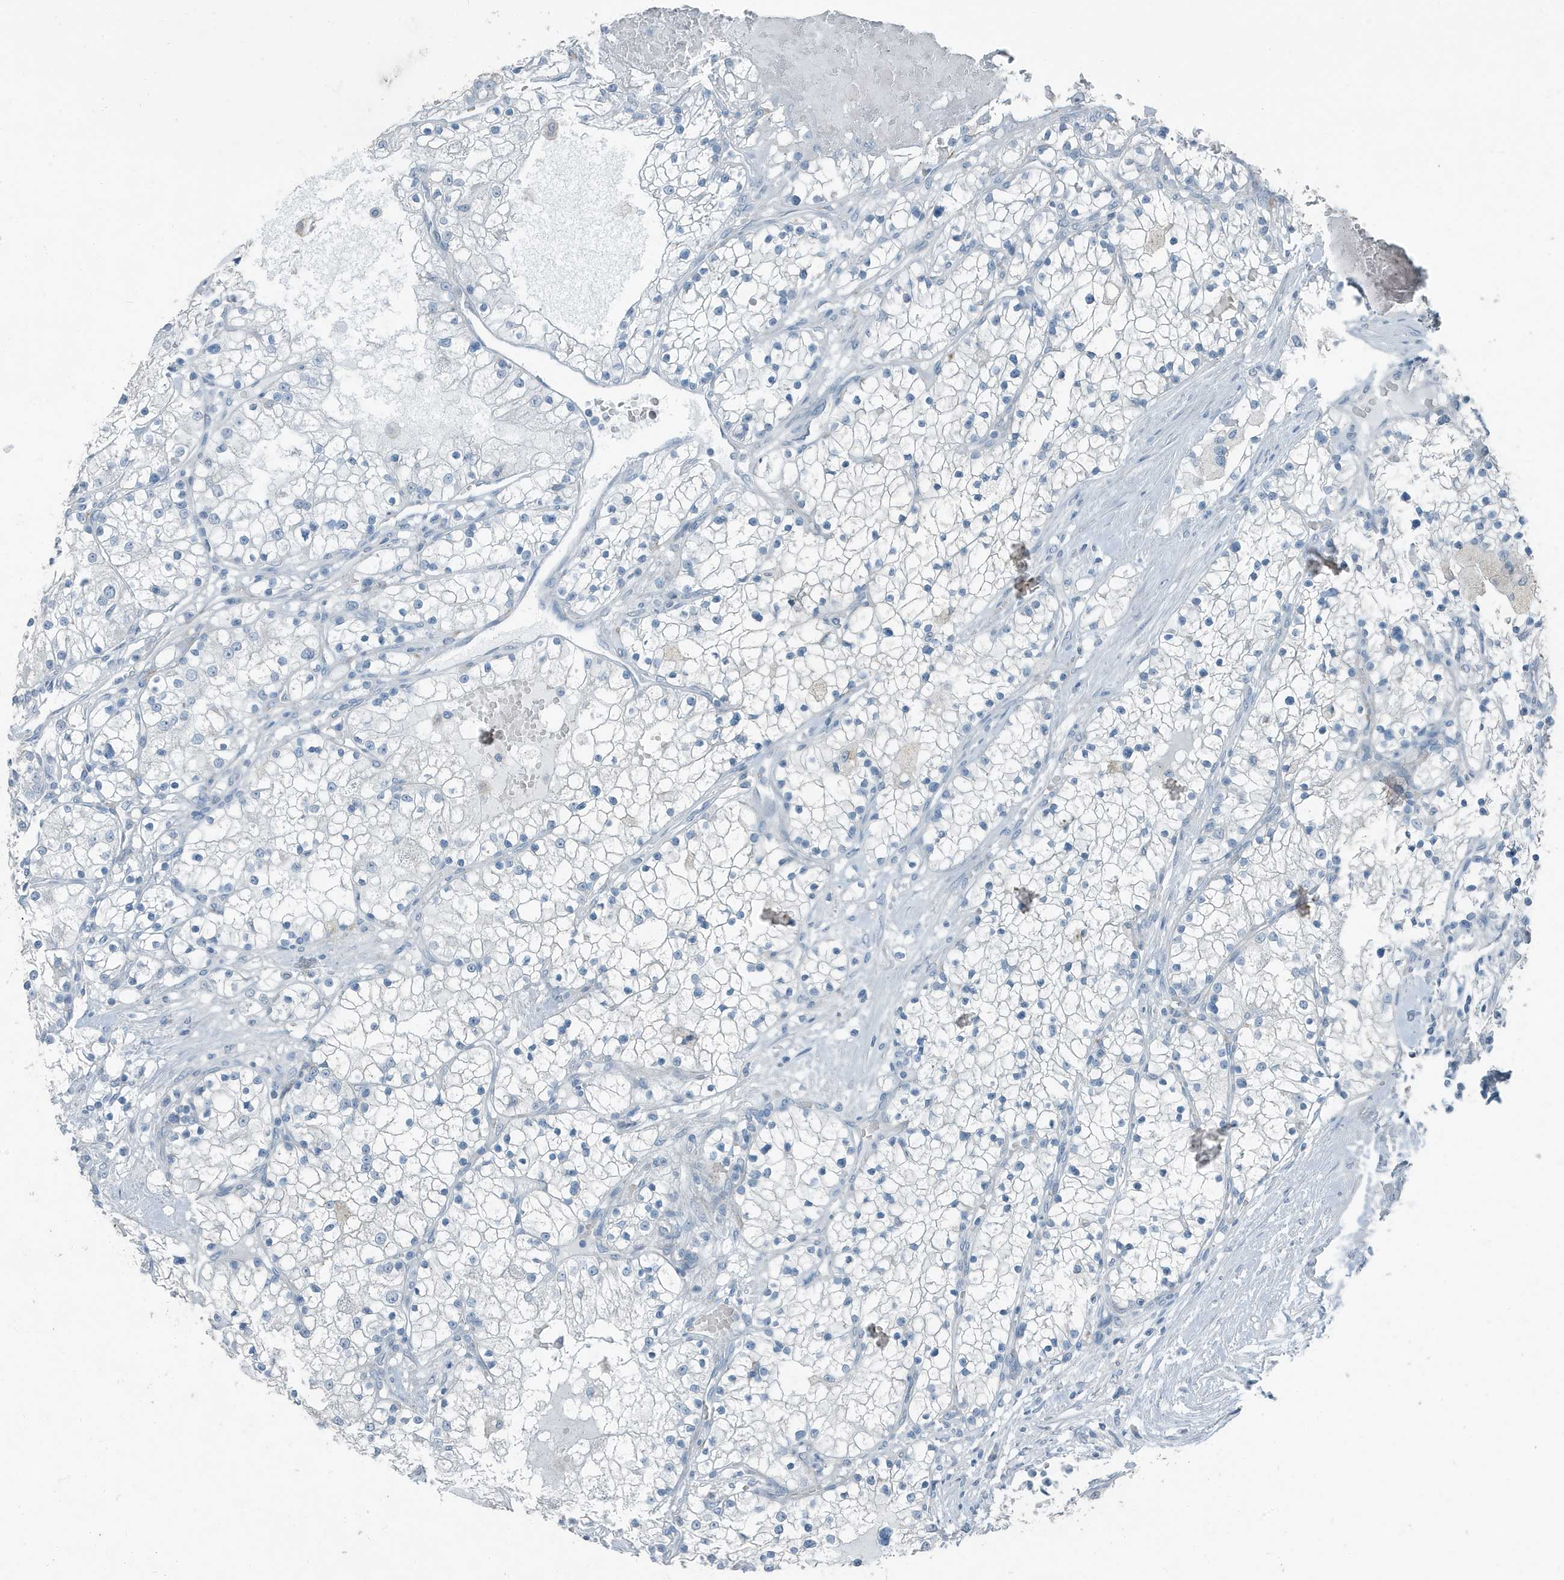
{"staining": {"intensity": "negative", "quantity": "none", "location": "none"}, "tissue": "renal cancer", "cell_type": "Tumor cells", "image_type": "cancer", "snomed": [{"axis": "morphology", "description": "Normal tissue, NOS"}, {"axis": "morphology", "description": "Adenocarcinoma, NOS"}, {"axis": "topography", "description": "Kidney"}], "caption": "DAB immunohistochemical staining of renal adenocarcinoma reveals no significant positivity in tumor cells. (DAB immunohistochemistry, high magnification).", "gene": "FAM162A", "patient": {"sex": "male", "age": 68}}